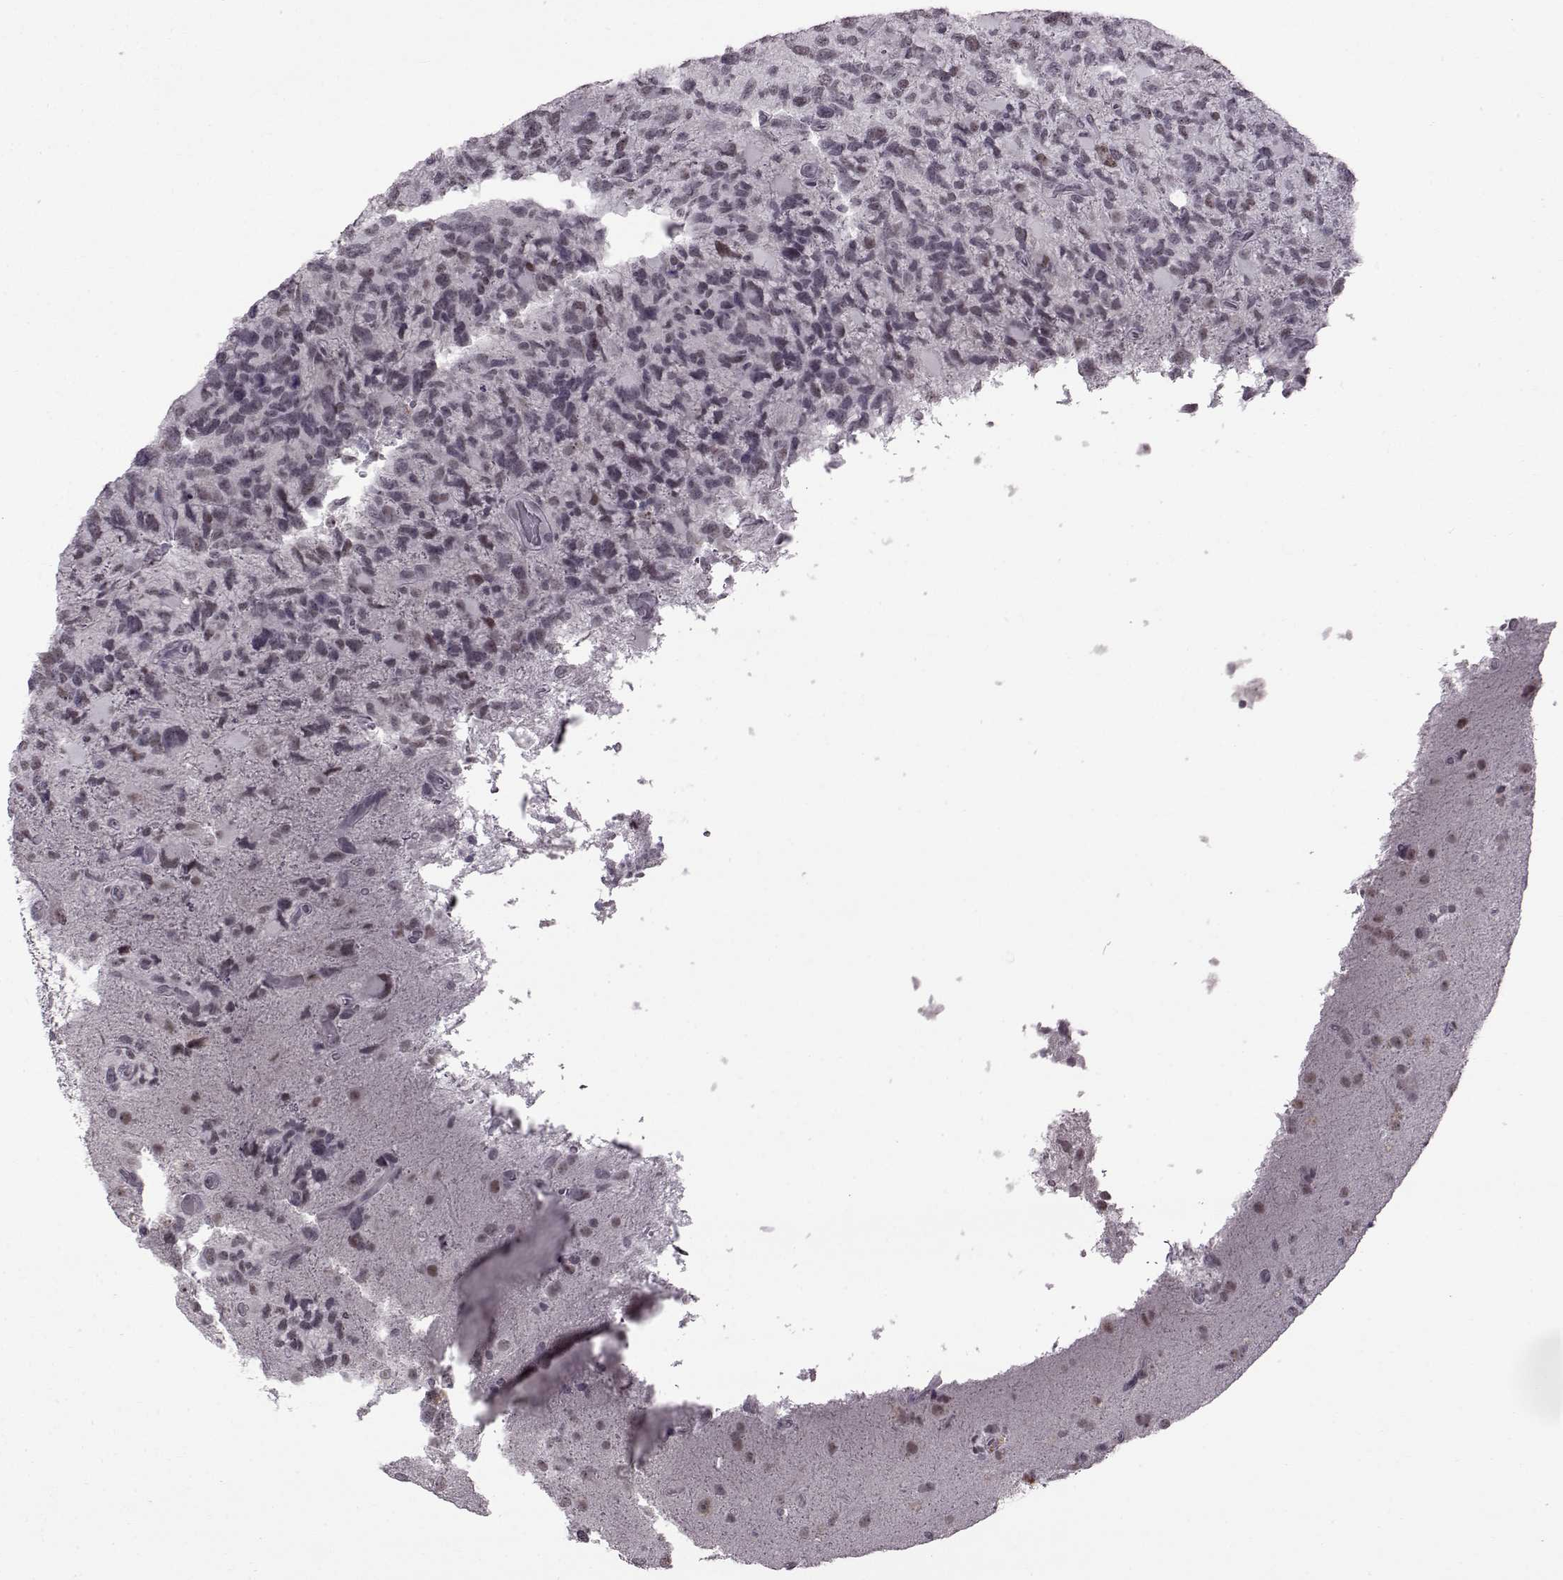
{"staining": {"intensity": "negative", "quantity": "none", "location": "none"}, "tissue": "glioma", "cell_type": "Tumor cells", "image_type": "cancer", "snomed": [{"axis": "morphology", "description": "Glioma, malignant, High grade"}, {"axis": "topography", "description": "Brain"}], "caption": "This is a histopathology image of IHC staining of malignant high-grade glioma, which shows no staining in tumor cells.", "gene": "SLC28A2", "patient": {"sex": "female", "age": 71}}